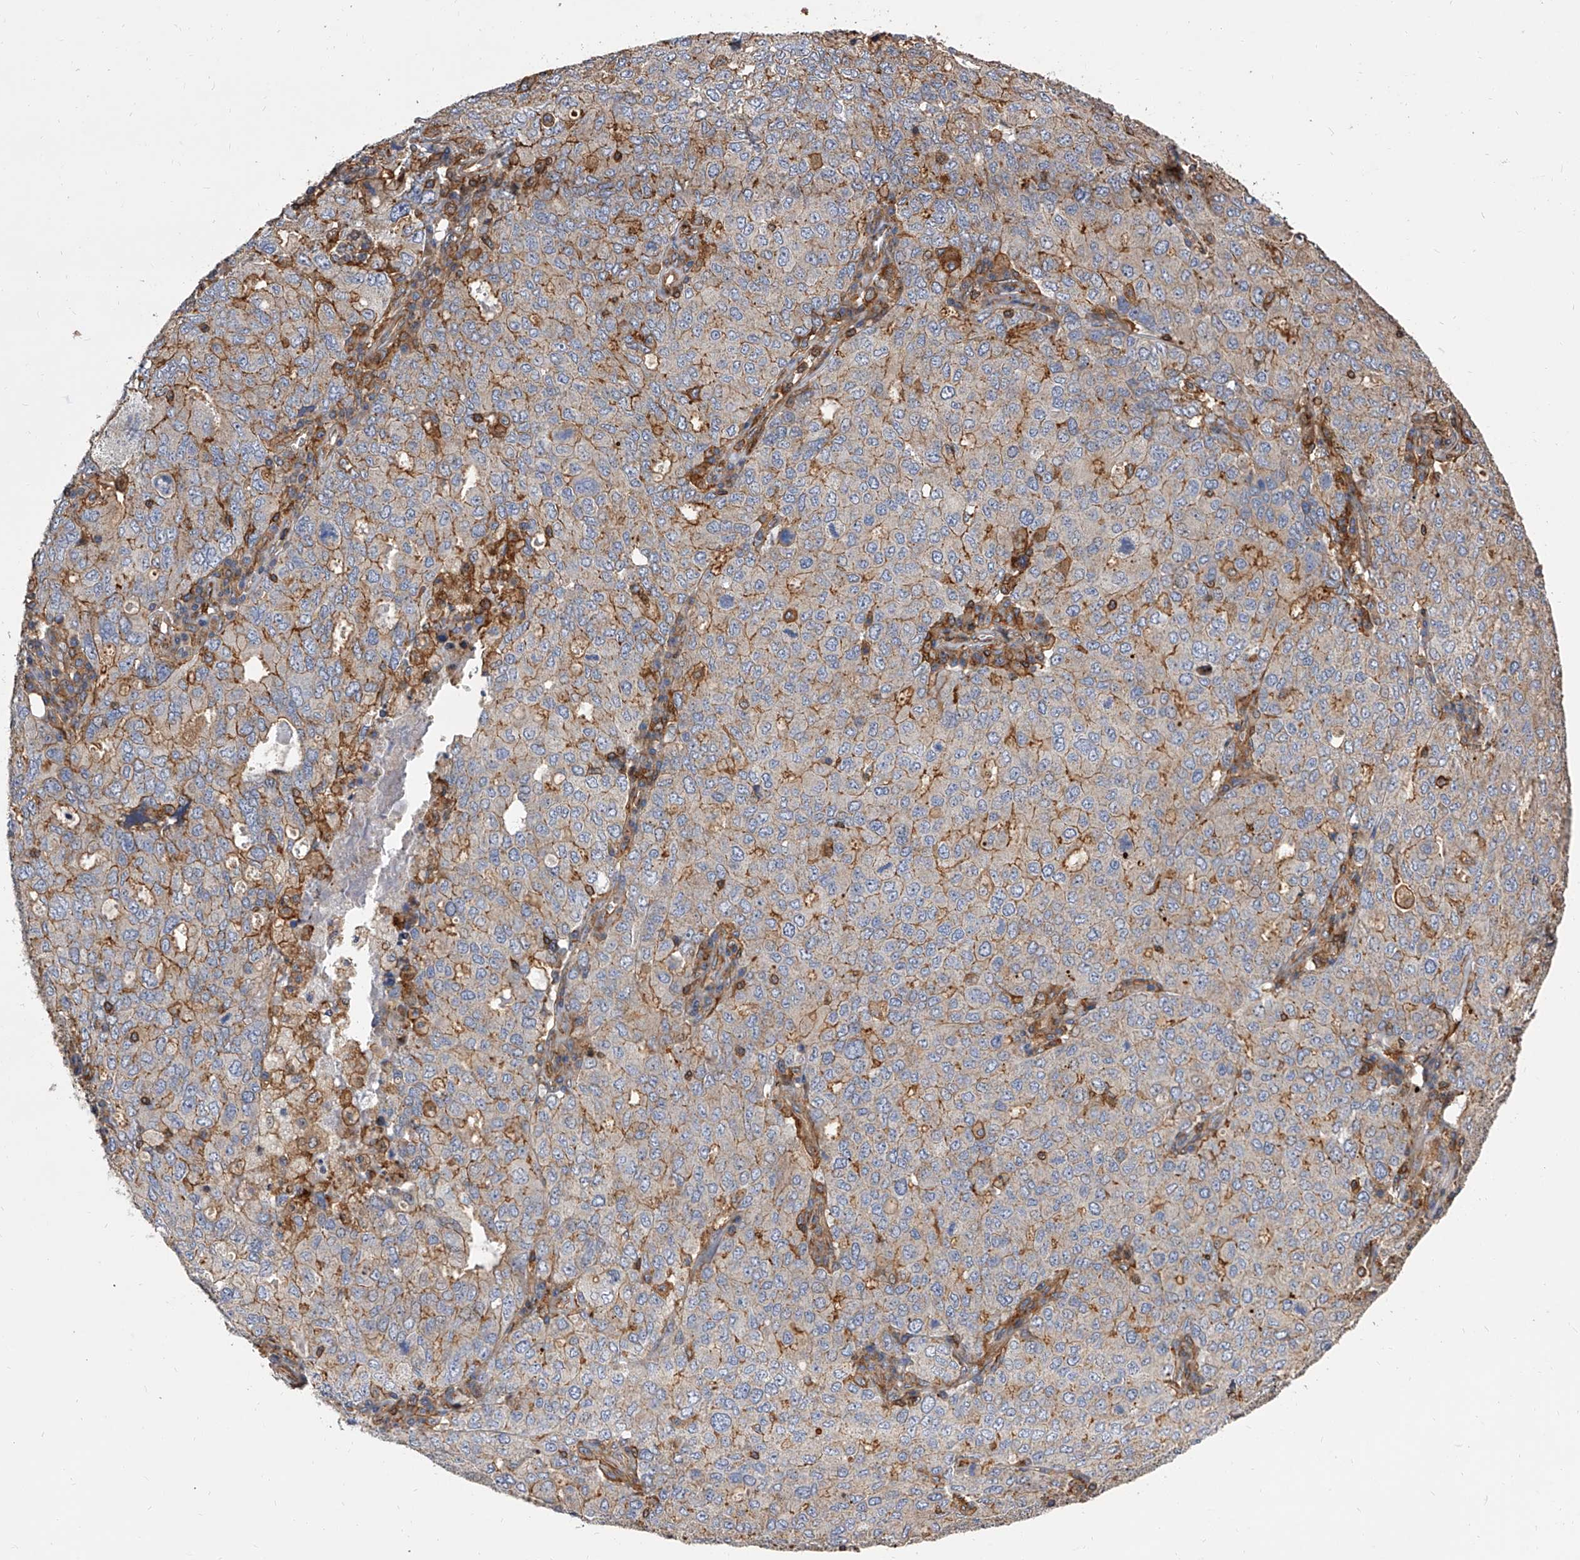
{"staining": {"intensity": "moderate", "quantity": "25%-75%", "location": "cytoplasmic/membranous"}, "tissue": "ovarian cancer", "cell_type": "Tumor cells", "image_type": "cancer", "snomed": [{"axis": "morphology", "description": "Carcinoma, endometroid"}, {"axis": "topography", "description": "Ovary"}], "caption": "Ovarian endometroid carcinoma was stained to show a protein in brown. There is medium levels of moderate cytoplasmic/membranous staining in approximately 25%-75% of tumor cells.", "gene": "PISD", "patient": {"sex": "female", "age": 62}}